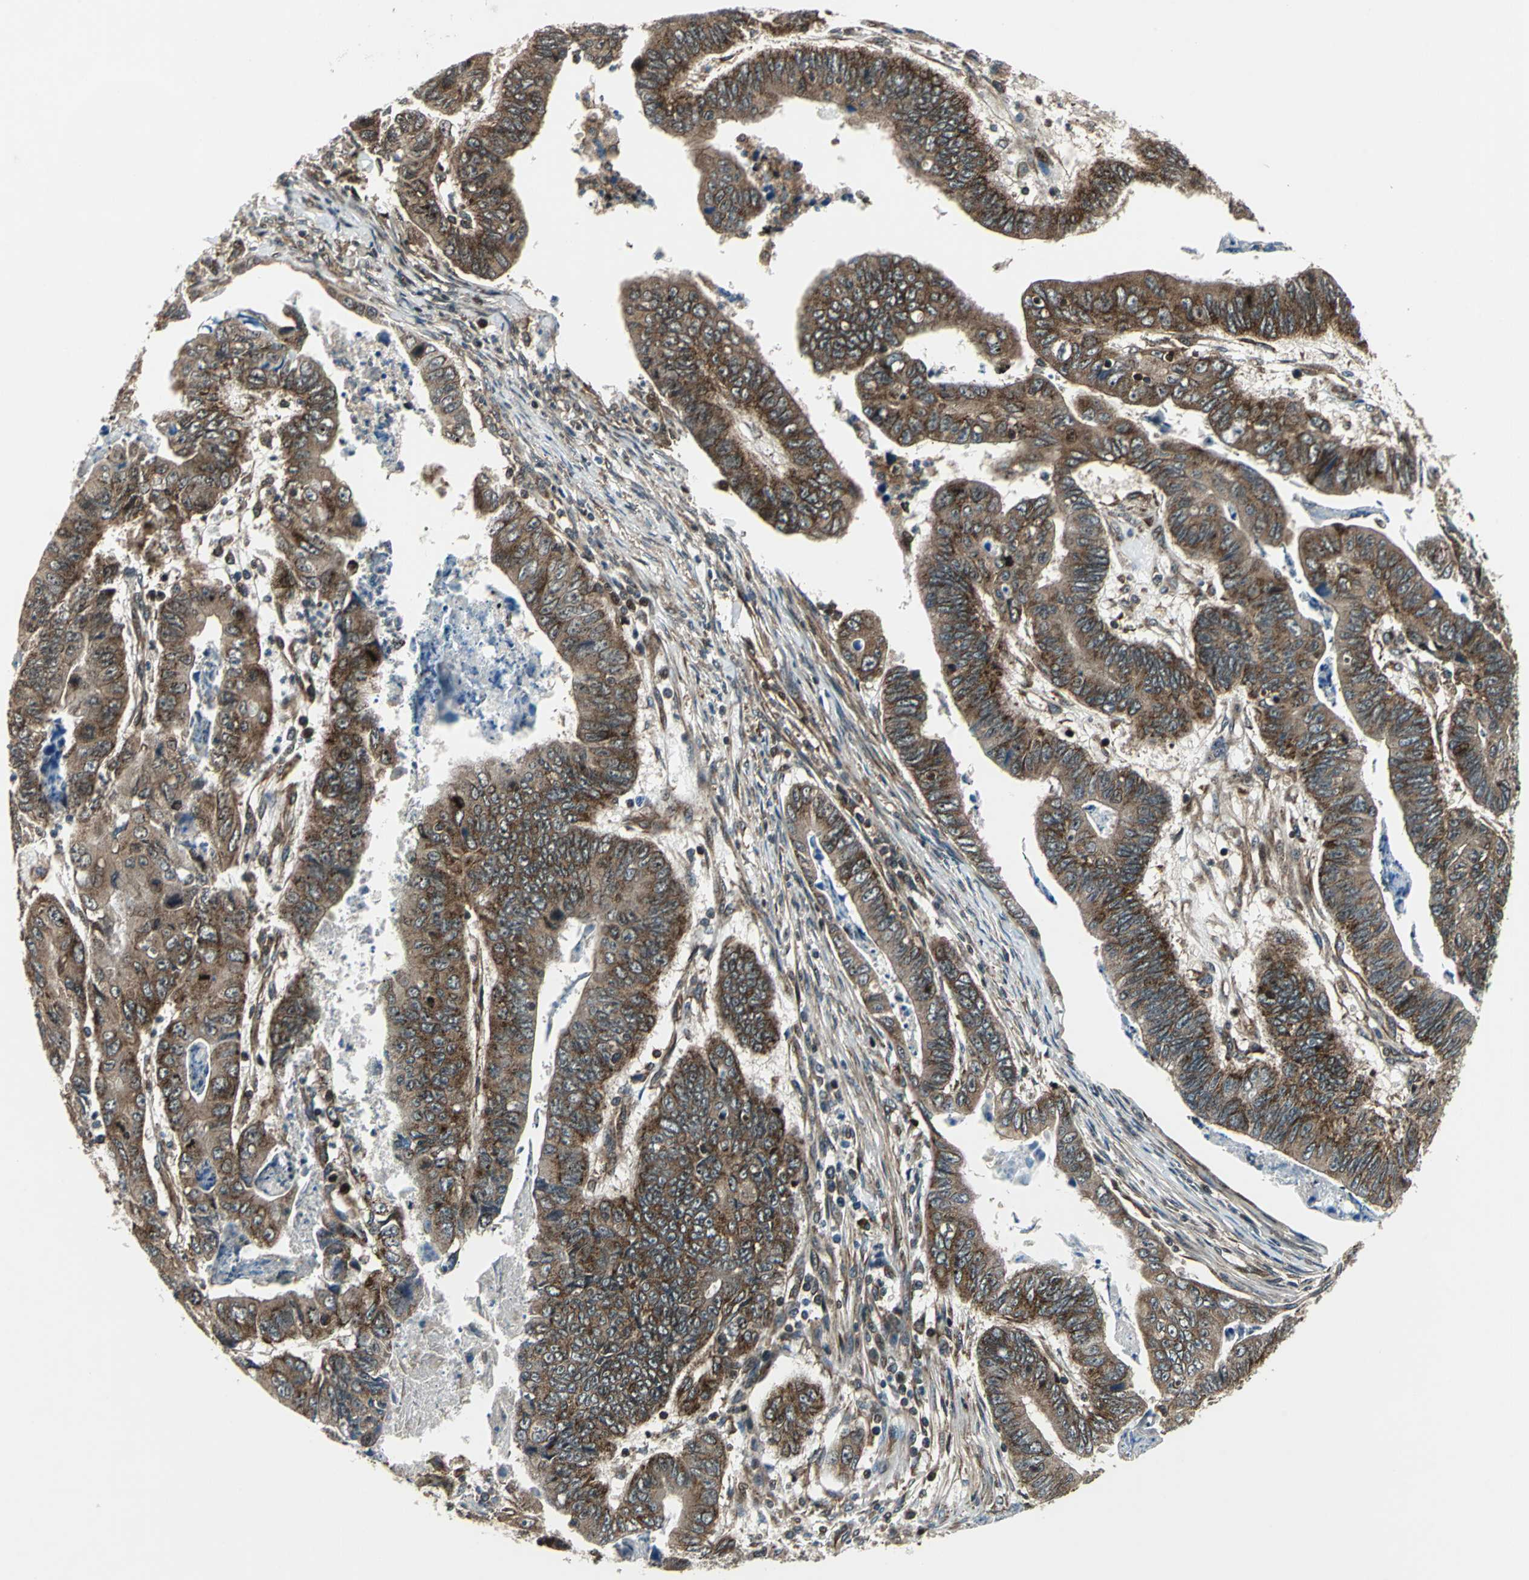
{"staining": {"intensity": "strong", "quantity": ">75%", "location": "cytoplasmic/membranous,nuclear"}, "tissue": "stomach cancer", "cell_type": "Tumor cells", "image_type": "cancer", "snomed": [{"axis": "morphology", "description": "Adenocarcinoma, NOS"}, {"axis": "topography", "description": "Stomach, lower"}], "caption": "Protein analysis of stomach adenocarcinoma tissue shows strong cytoplasmic/membranous and nuclear staining in about >75% of tumor cells.", "gene": "AATF", "patient": {"sex": "male", "age": 77}}